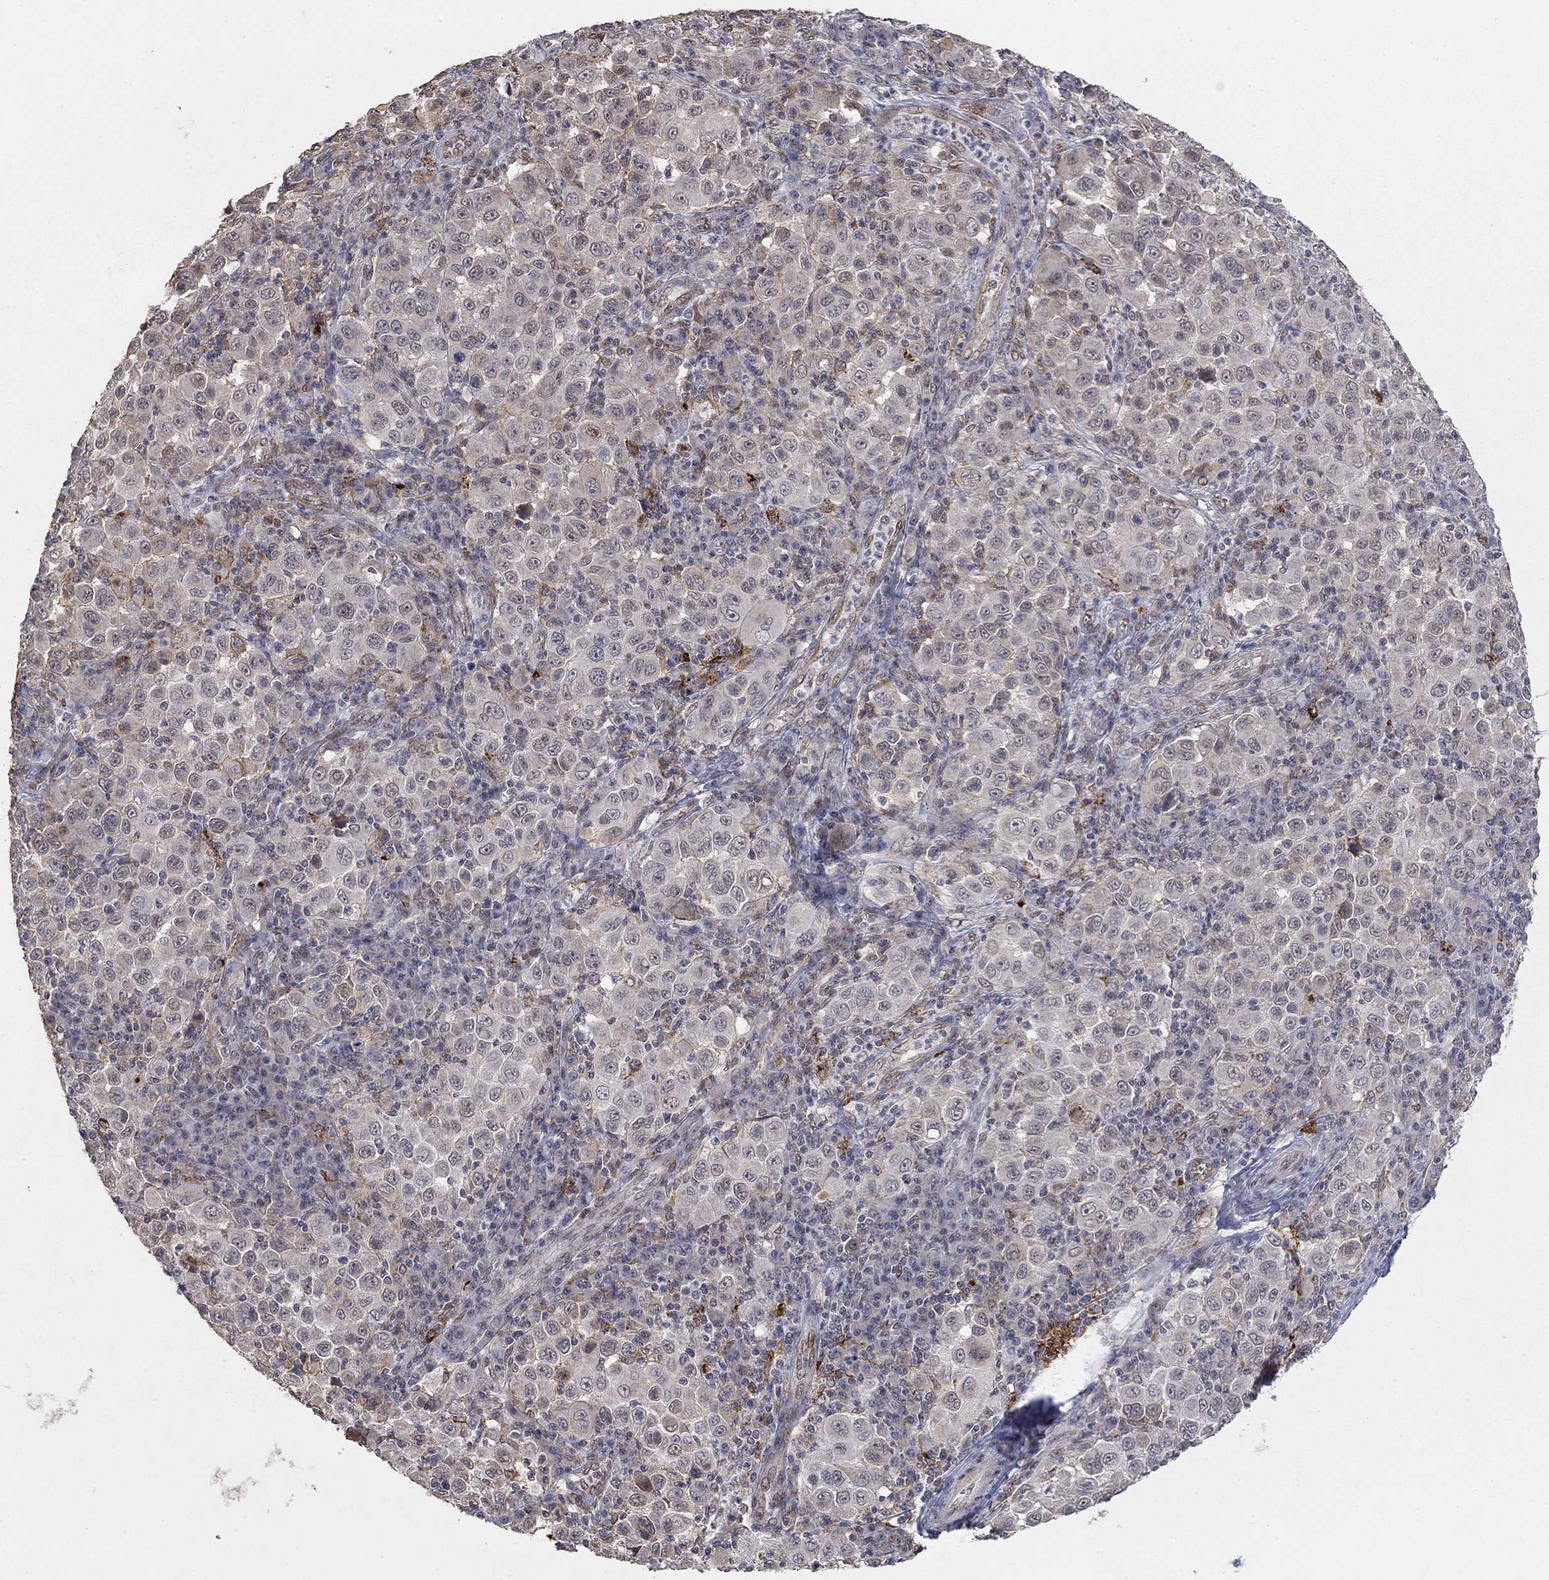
{"staining": {"intensity": "negative", "quantity": "none", "location": "none"}, "tissue": "melanoma", "cell_type": "Tumor cells", "image_type": "cancer", "snomed": [{"axis": "morphology", "description": "Malignant melanoma, NOS"}, {"axis": "topography", "description": "Skin"}], "caption": "A histopathology image of malignant melanoma stained for a protein shows no brown staining in tumor cells. Brightfield microscopy of immunohistochemistry (IHC) stained with DAB (3,3'-diaminobenzidine) (brown) and hematoxylin (blue), captured at high magnification.", "gene": "GRIA3", "patient": {"sex": "female", "age": 57}}